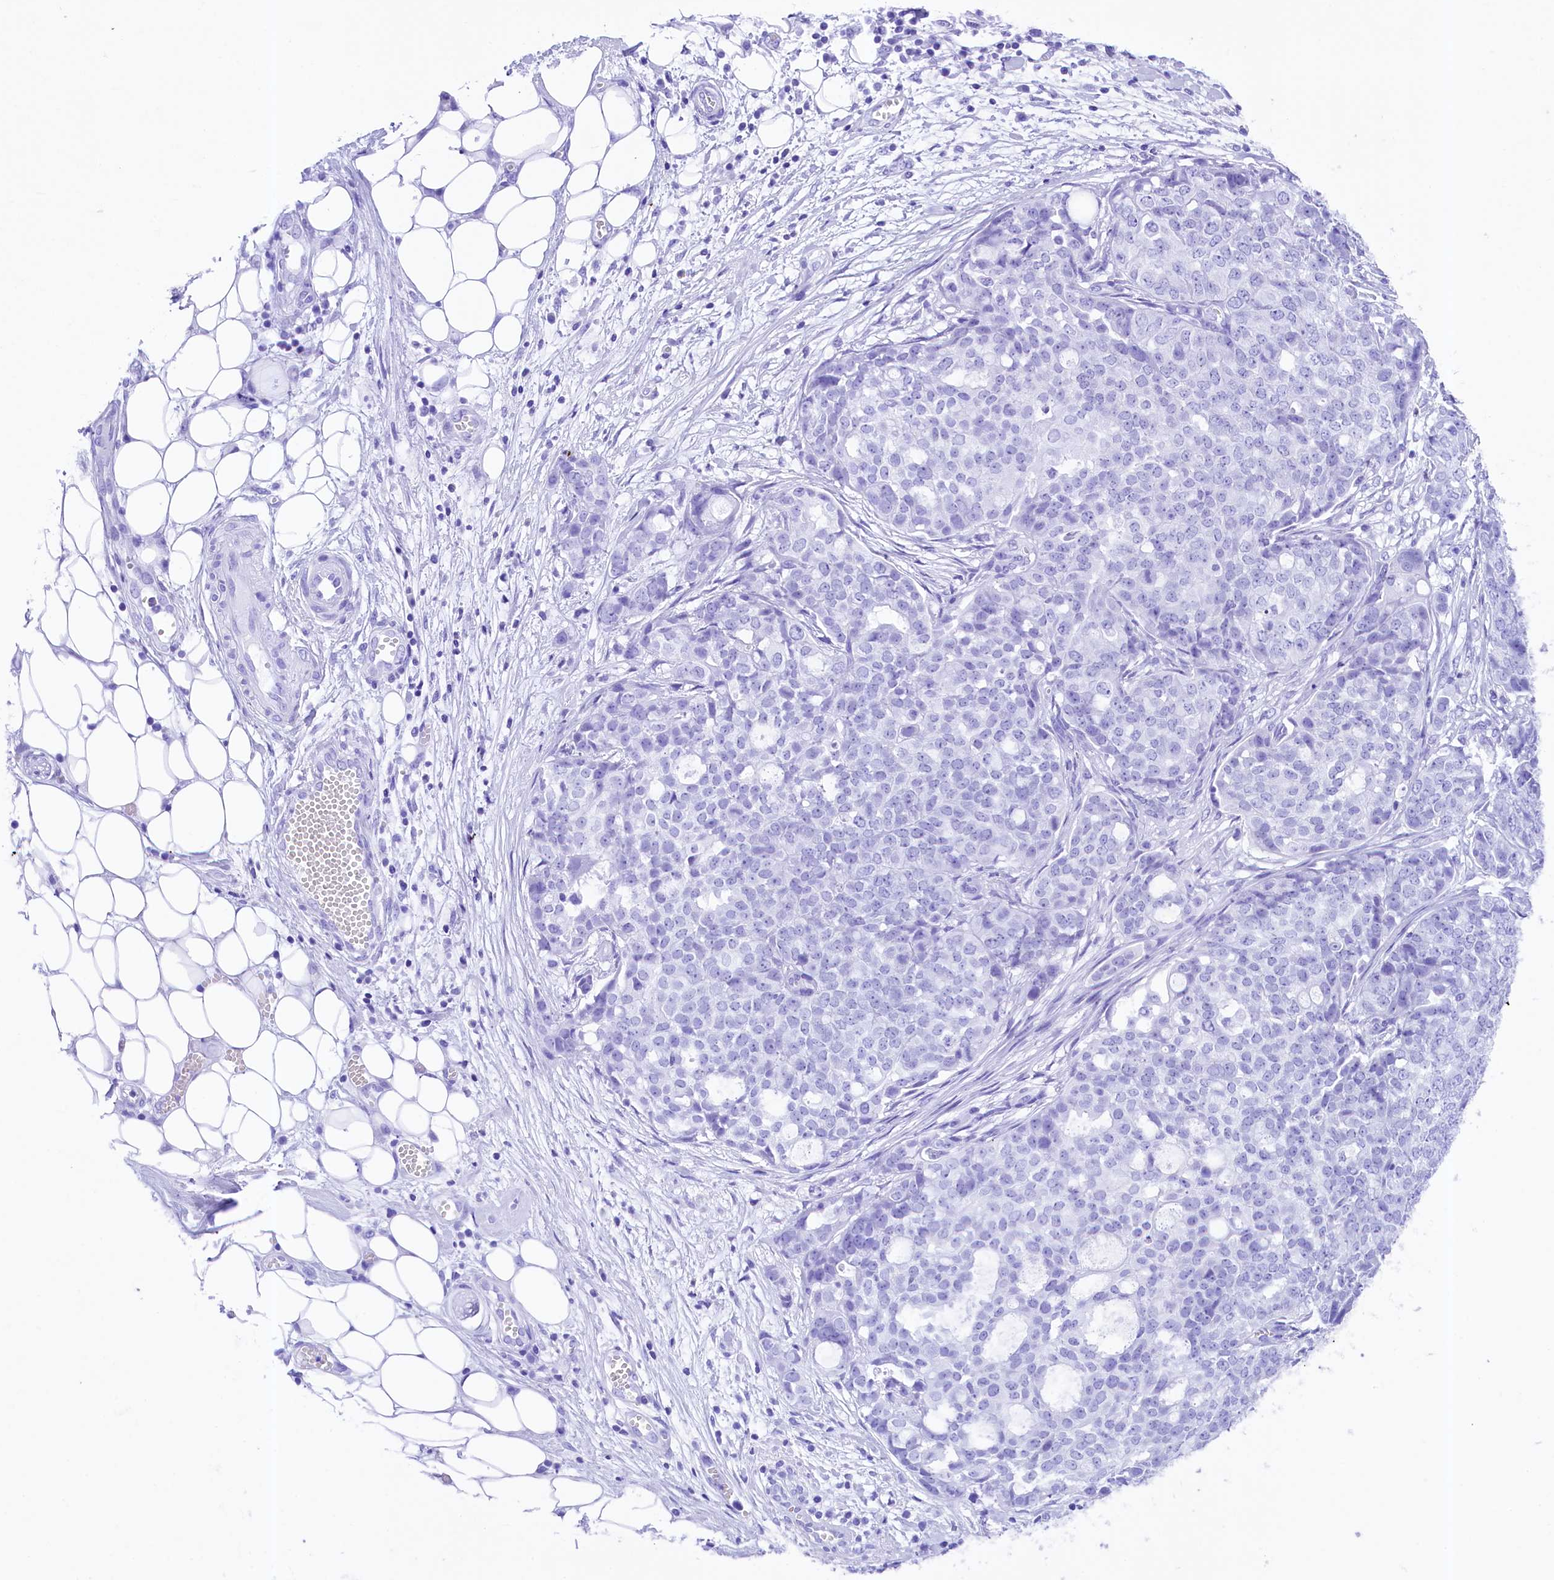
{"staining": {"intensity": "negative", "quantity": "none", "location": "none"}, "tissue": "ovarian cancer", "cell_type": "Tumor cells", "image_type": "cancer", "snomed": [{"axis": "morphology", "description": "Cystadenocarcinoma, serous, NOS"}, {"axis": "topography", "description": "Soft tissue"}, {"axis": "topography", "description": "Ovary"}], "caption": "An IHC photomicrograph of ovarian cancer is shown. There is no staining in tumor cells of ovarian cancer.", "gene": "UBXN6", "patient": {"sex": "female", "age": 57}}